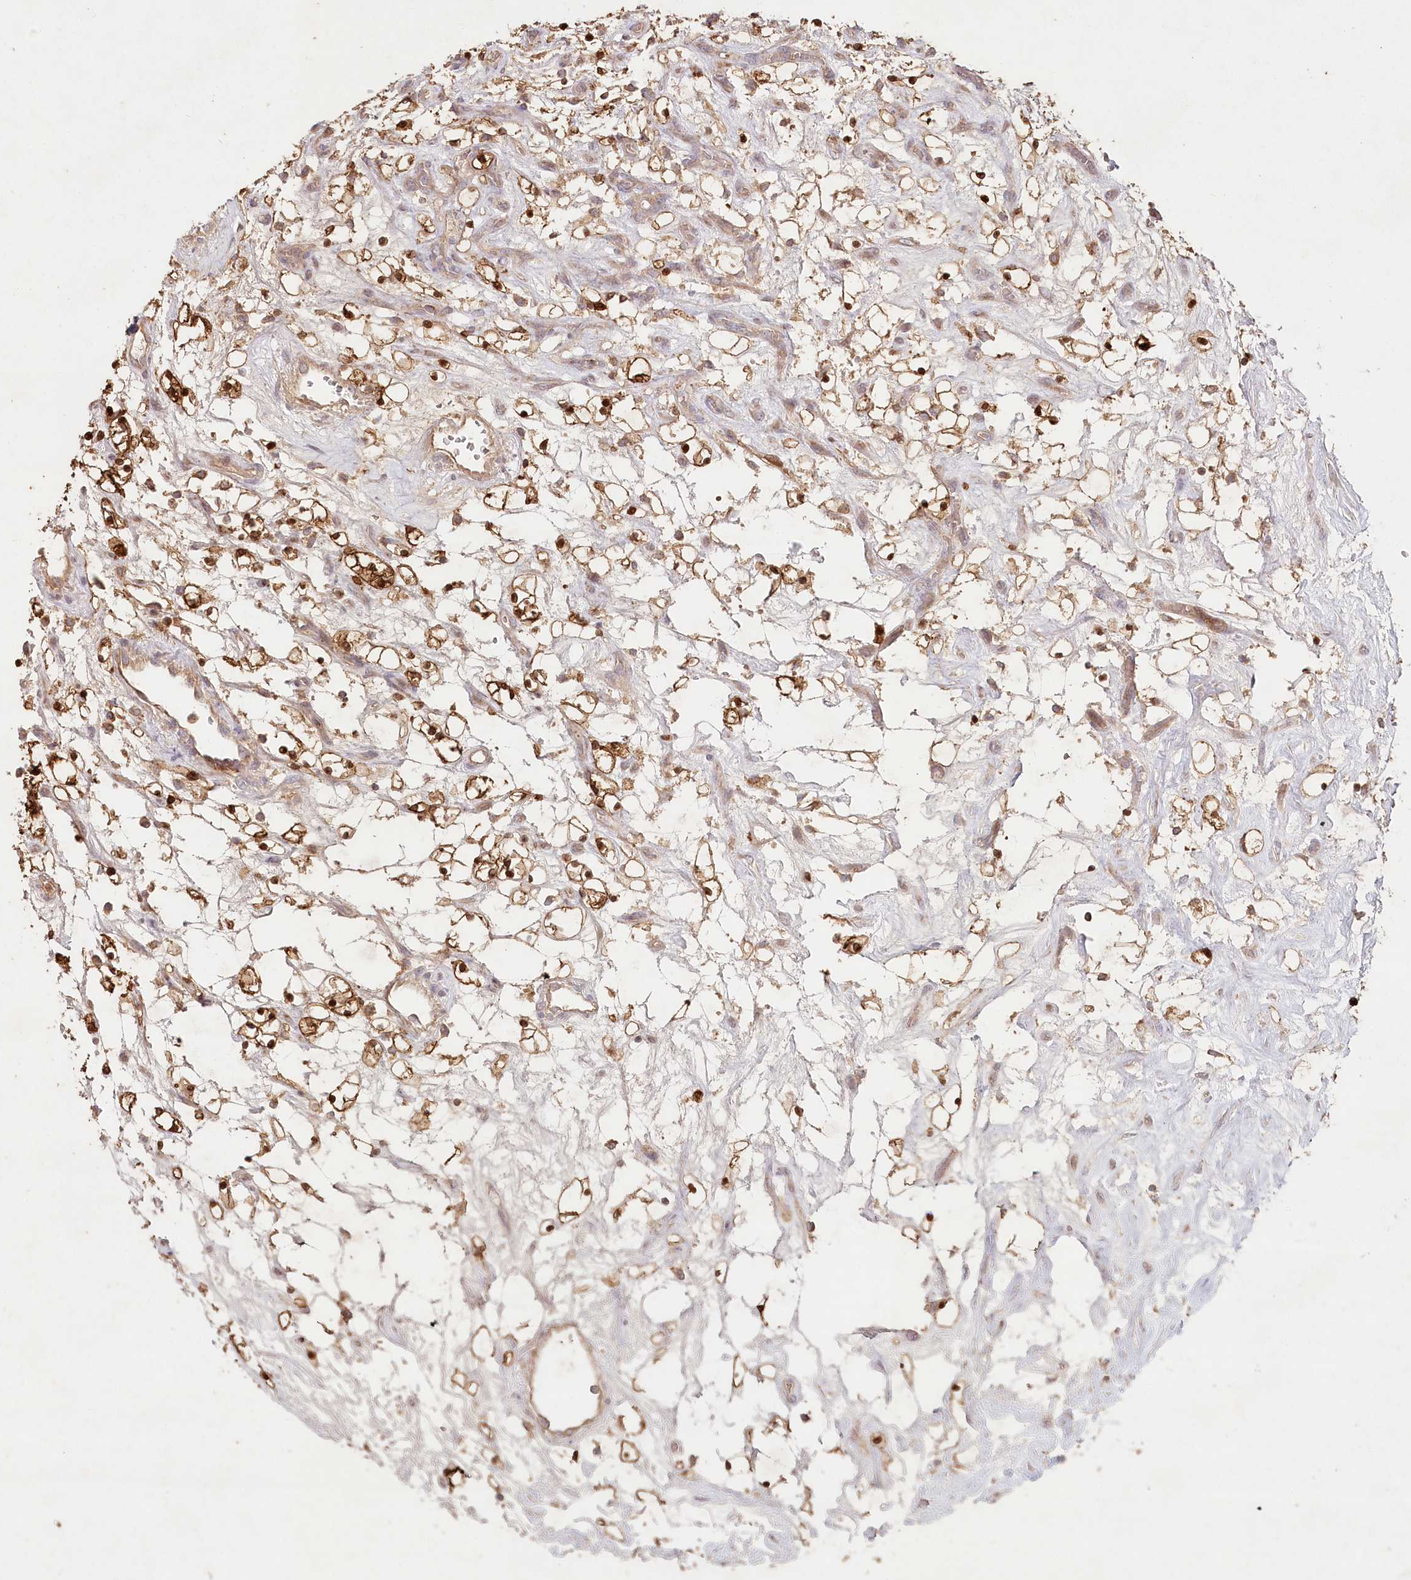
{"staining": {"intensity": "moderate", "quantity": "<25%", "location": "cytoplasmic/membranous,nuclear"}, "tissue": "renal cancer", "cell_type": "Tumor cells", "image_type": "cancer", "snomed": [{"axis": "morphology", "description": "Adenocarcinoma, NOS"}, {"axis": "topography", "description": "Kidney"}], "caption": "Immunohistochemistry staining of renal cancer, which demonstrates low levels of moderate cytoplasmic/membranous and nuclear positivity in approximately <25% of tumor cells indicating moderate cytoplasmic/membranous and nuclear protein expression. The staining was performed using DAB (3,3'-diaminobenzidine) (brown) for protein detection and nuclei were counterstained in hematoxylin (blue).", "gene": "HAL", "patient": {"sex": "female", "age": 69}}